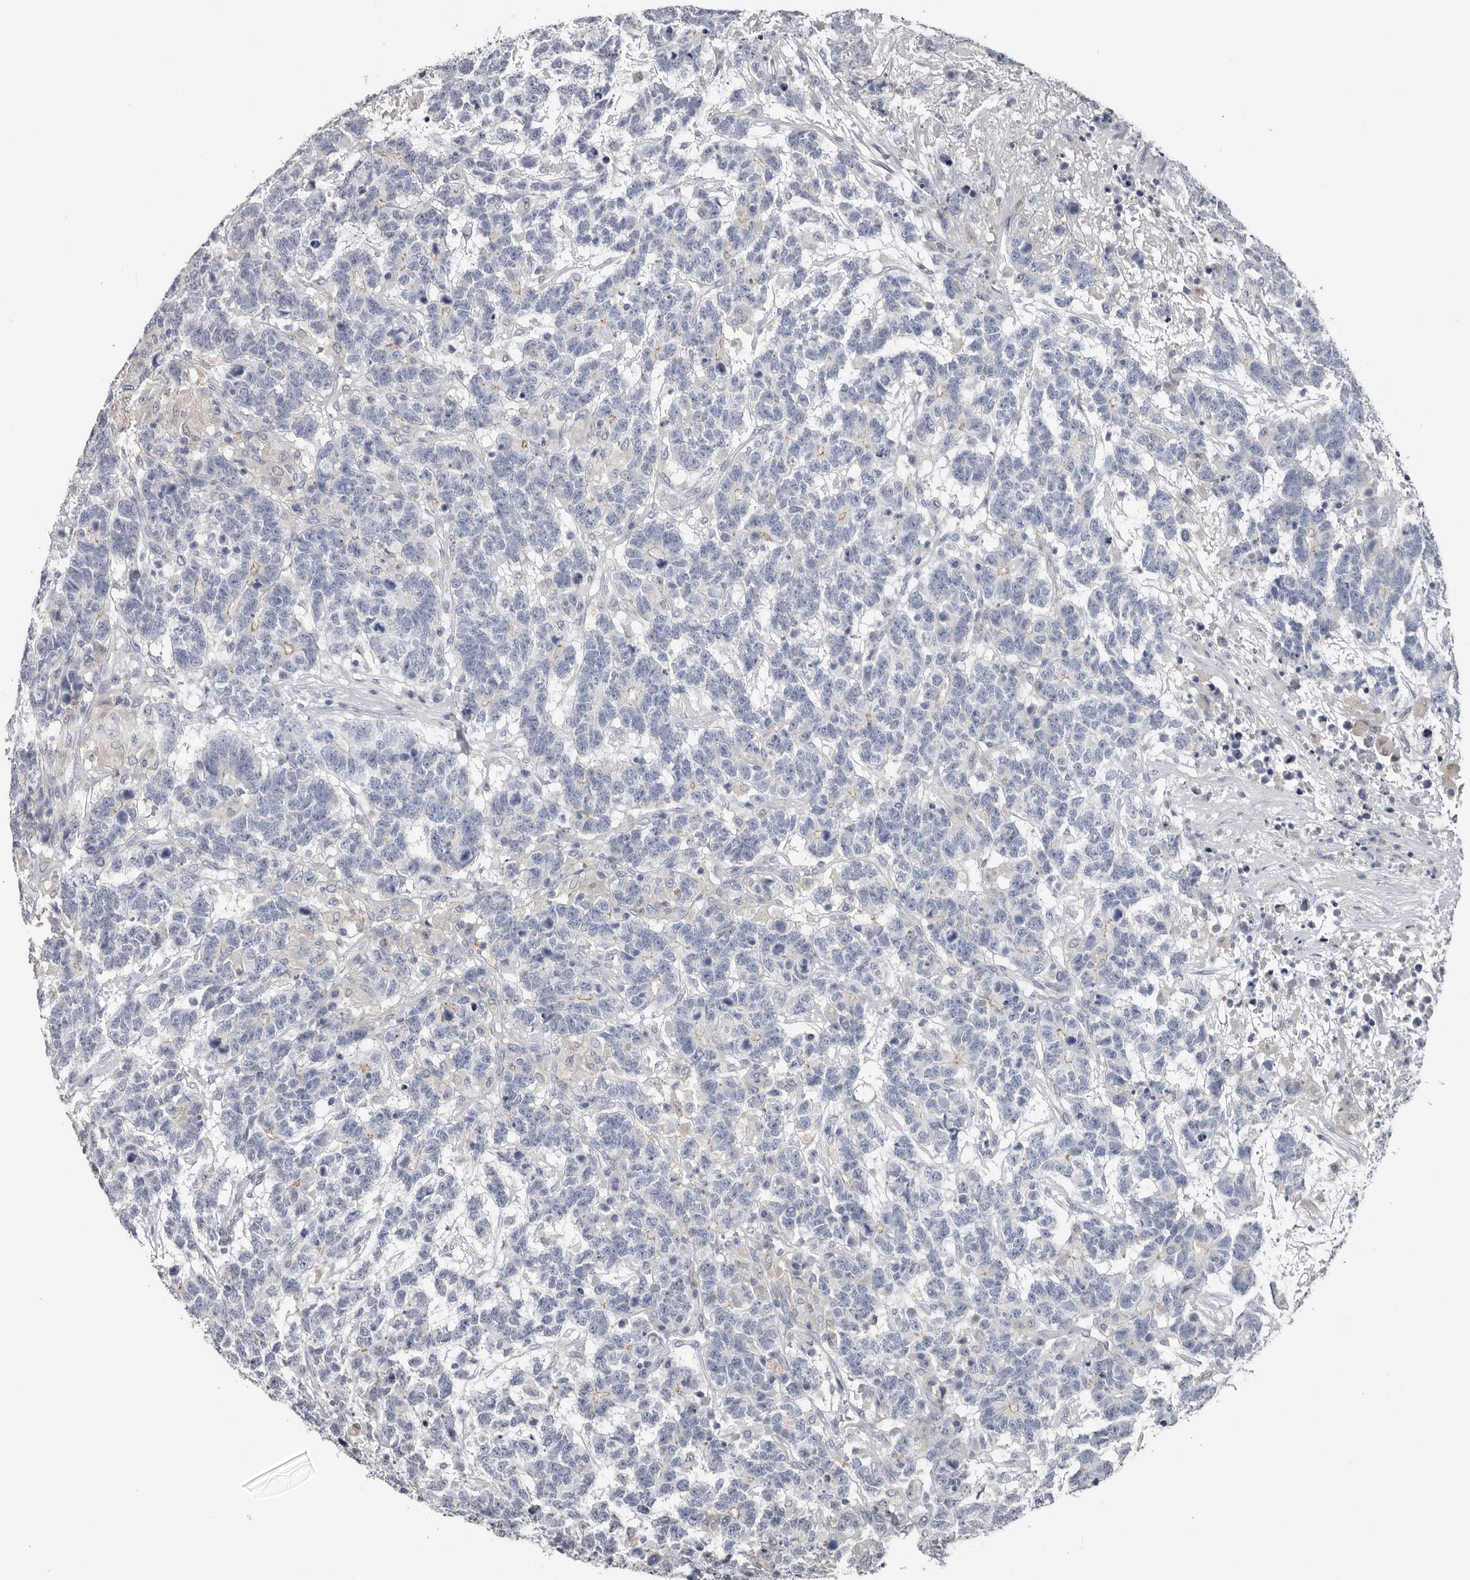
{"staining": {"intensity": "negative", "quantity": "none", "location": "none"}, "tissue": "testis cancer", "cell_type": "Tumor cells", "image_type": "cancer", "snomed": [{"axis": "morphology", "description": "Carcinoma, Embryonal, NOS"}, {"axis": "topography", "description": "Testis"}], "caption": "This image is of testis cancer stained with immunohistochemistry (IHC) to label a protein in brown with the nuclei are counter-stained blue. There is no staining in tumor cells.", "gene": "FABP7", "patient": {"sex": "male", "age": 26}}